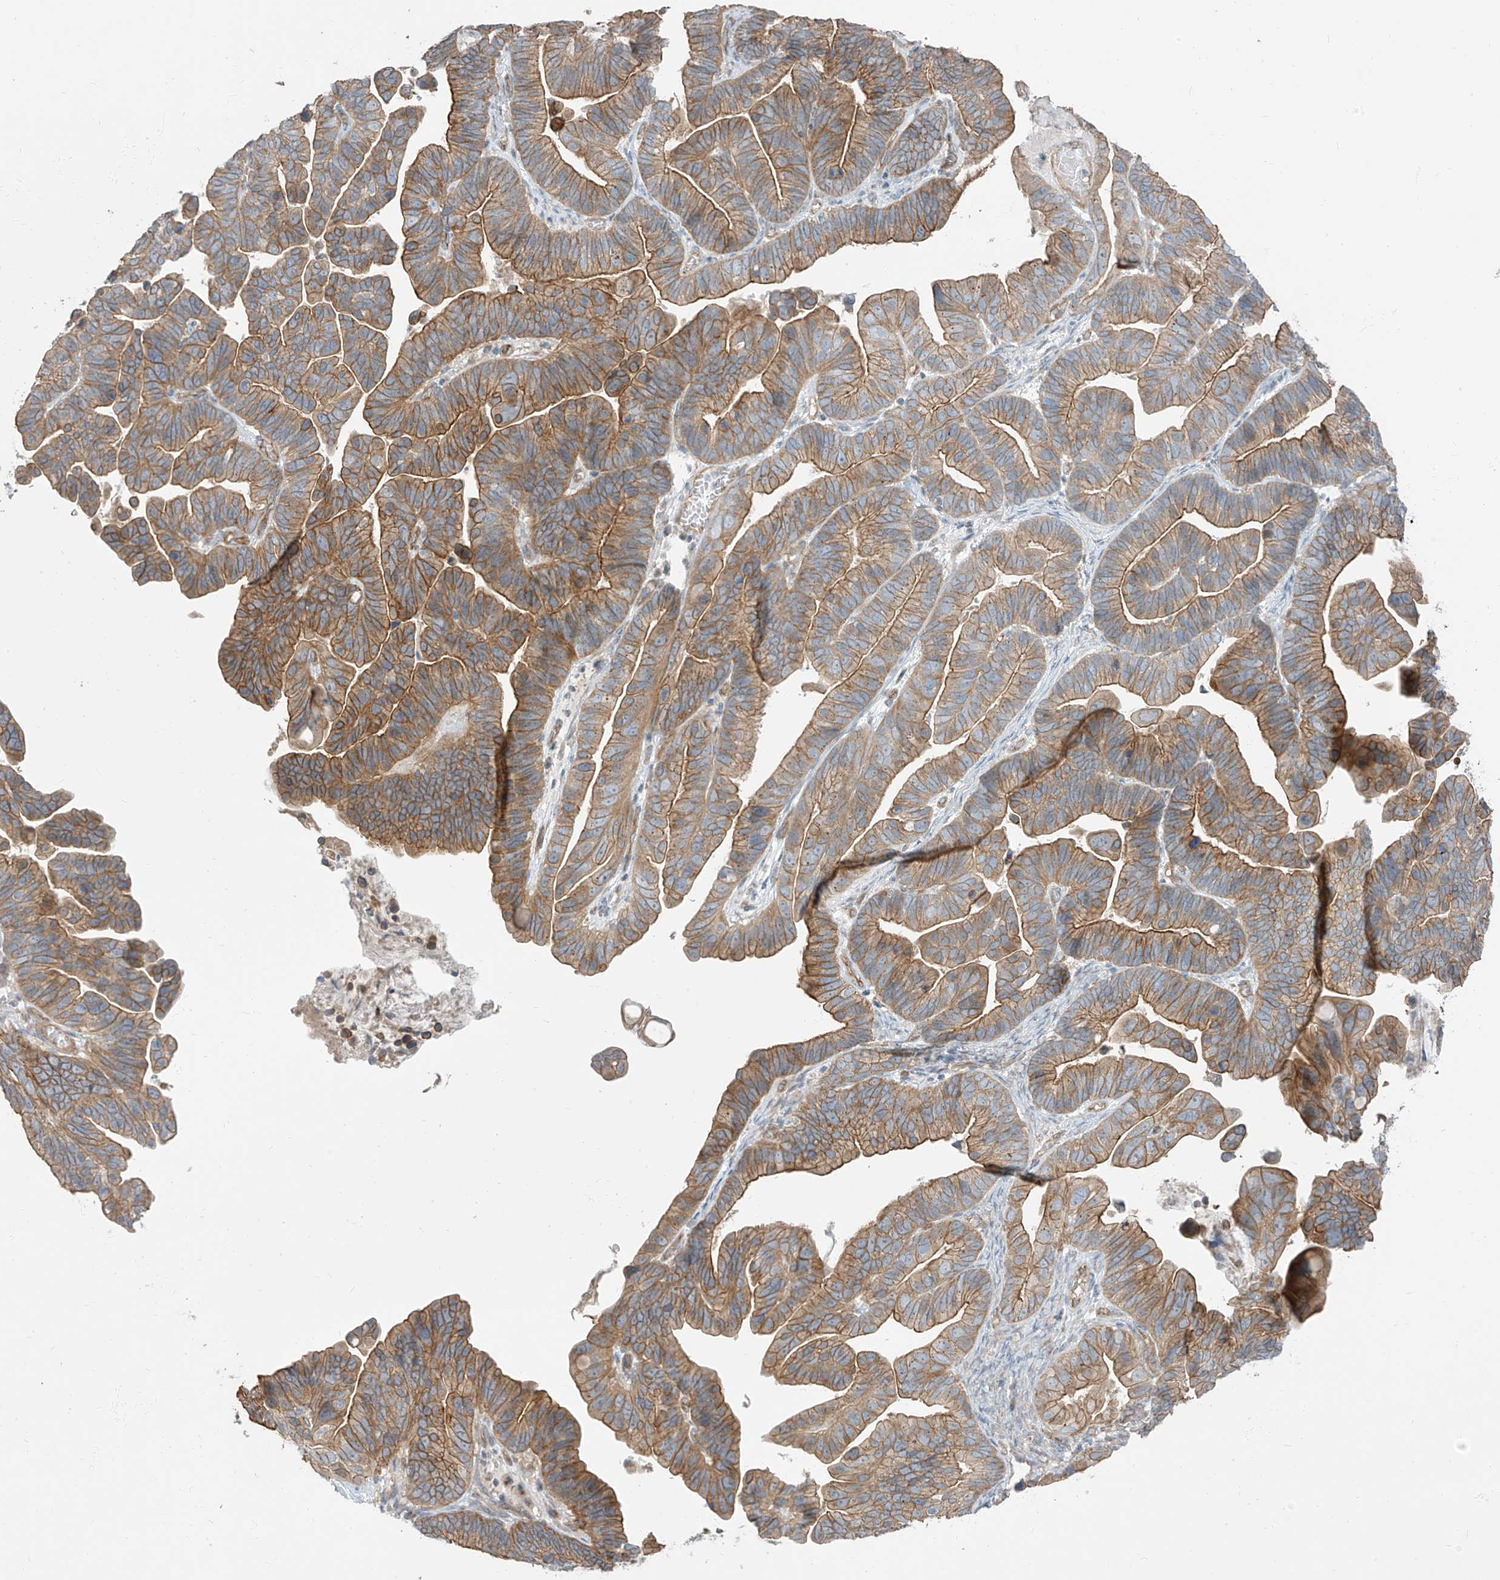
{"staining": {"intensity": "moderate", "quantity": ">75%", "location": "cytoplasmic/membranous"}, "tissue": "ovarian cancer", "cell_type": "Tumor cells", "image_type": "cancer", "snomed": [{"axis": "morphology", "description": "Cystadenocarcinoma, serous, NOS"}, {"axis": "topography", "description": "Ovary"}], "caption": "A medium amount of moderate cytoplasmic/membranous positivity is appreciated in approximately >75% of tumor cells in ovarian cancer tissue.", "gene": "EPHX4", "patient": {"sex": "female", "age": 56}}